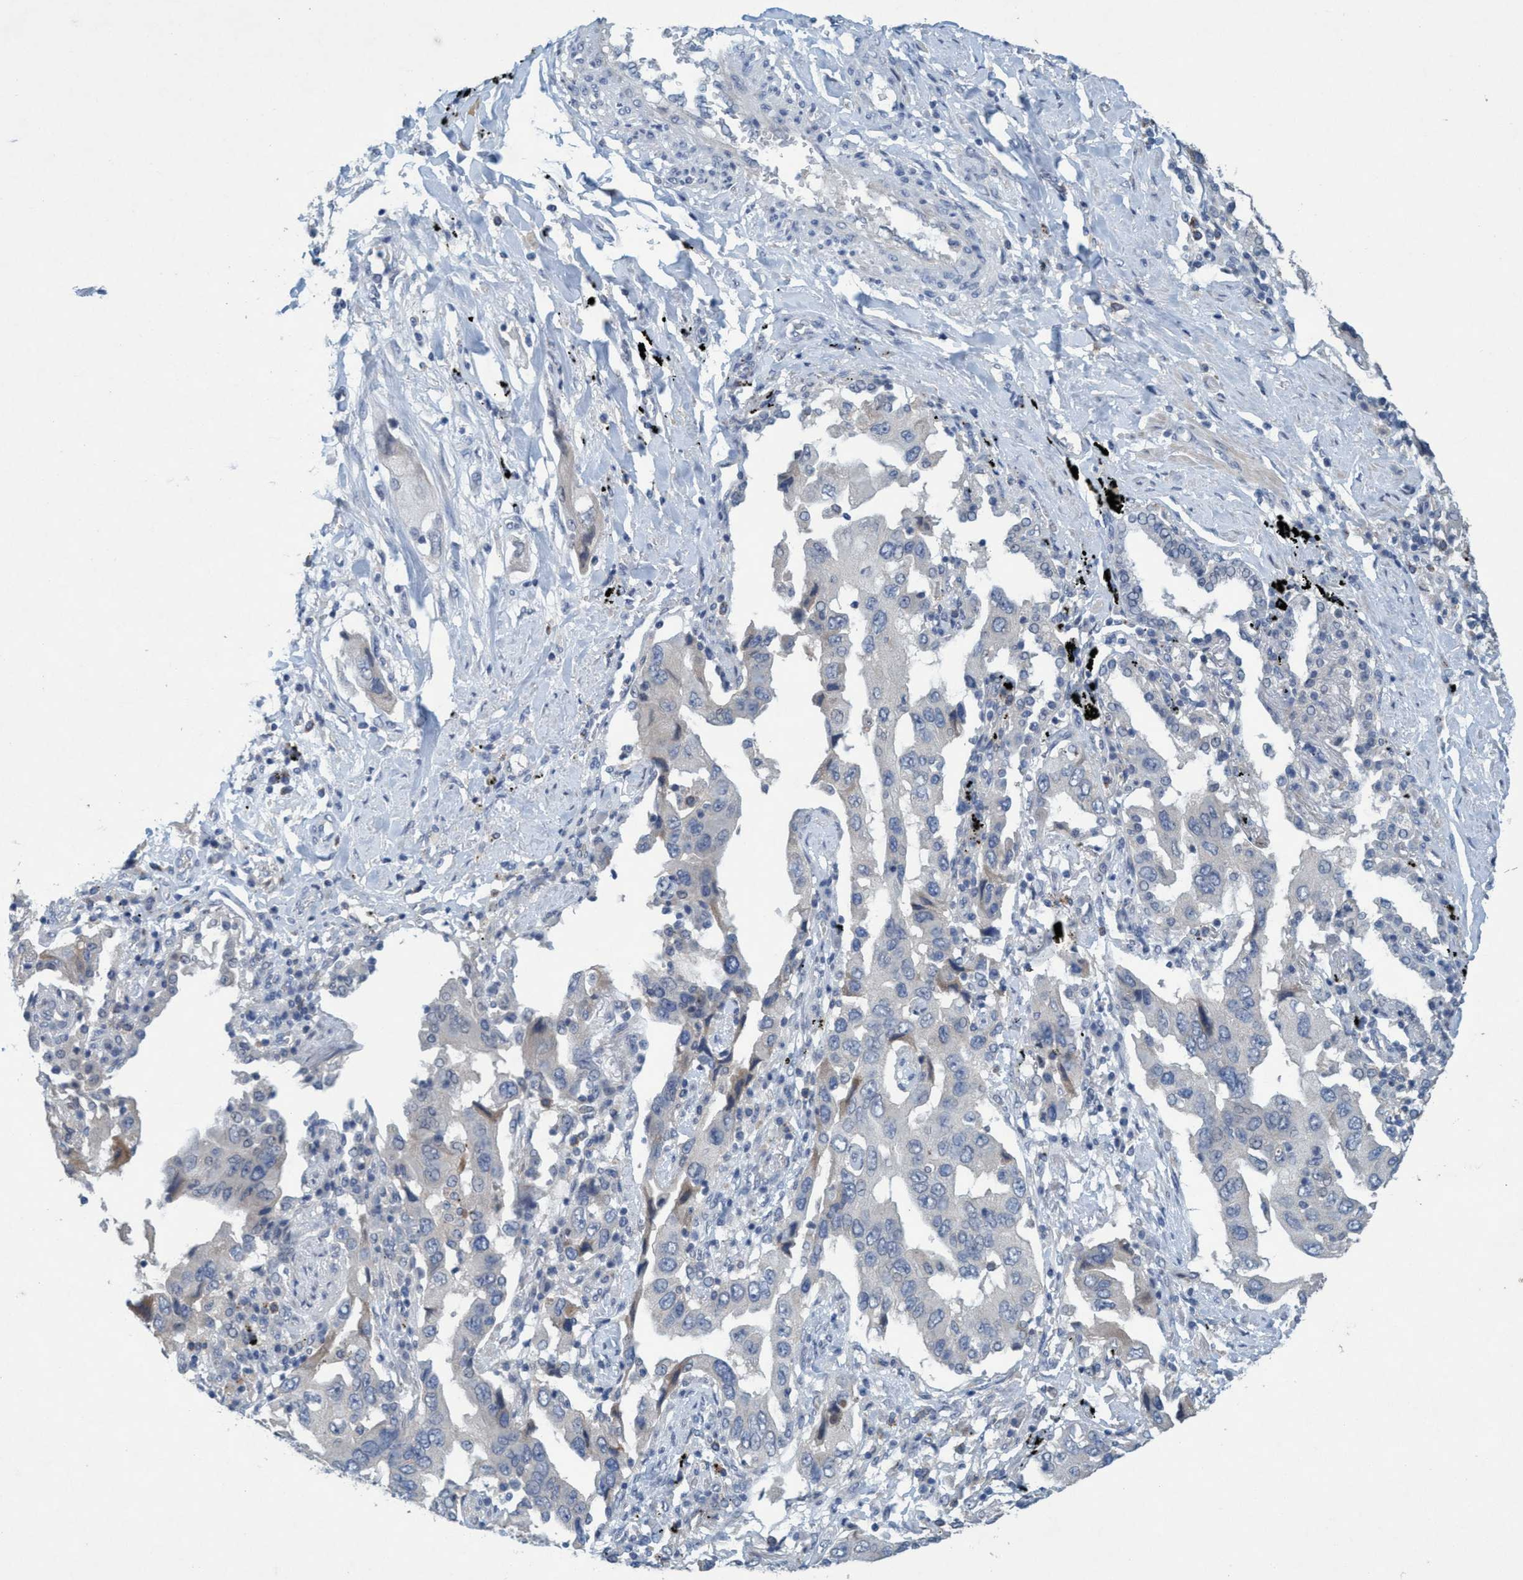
{"staining": {"intensity": "negative", "quantity": "none", "location": "none"}, "tissue": "lung cancer", "cell_type": "Tumor cells", "image_type": "cancer", "snomed": [{"axis": "morphology", "description": "Adenocarcinoma, NOS"}, {"axis": "topography", "description": "Lung"}], "caption": "This photomicrograph is of adenocarcinoma (lung) stained with IHC to label a protein in brown with the nuclei are counter-stained blue. There is no positivity in tumor cells.", "gene": "RNF208", "patient": {"sex": "female", "age": 65}}